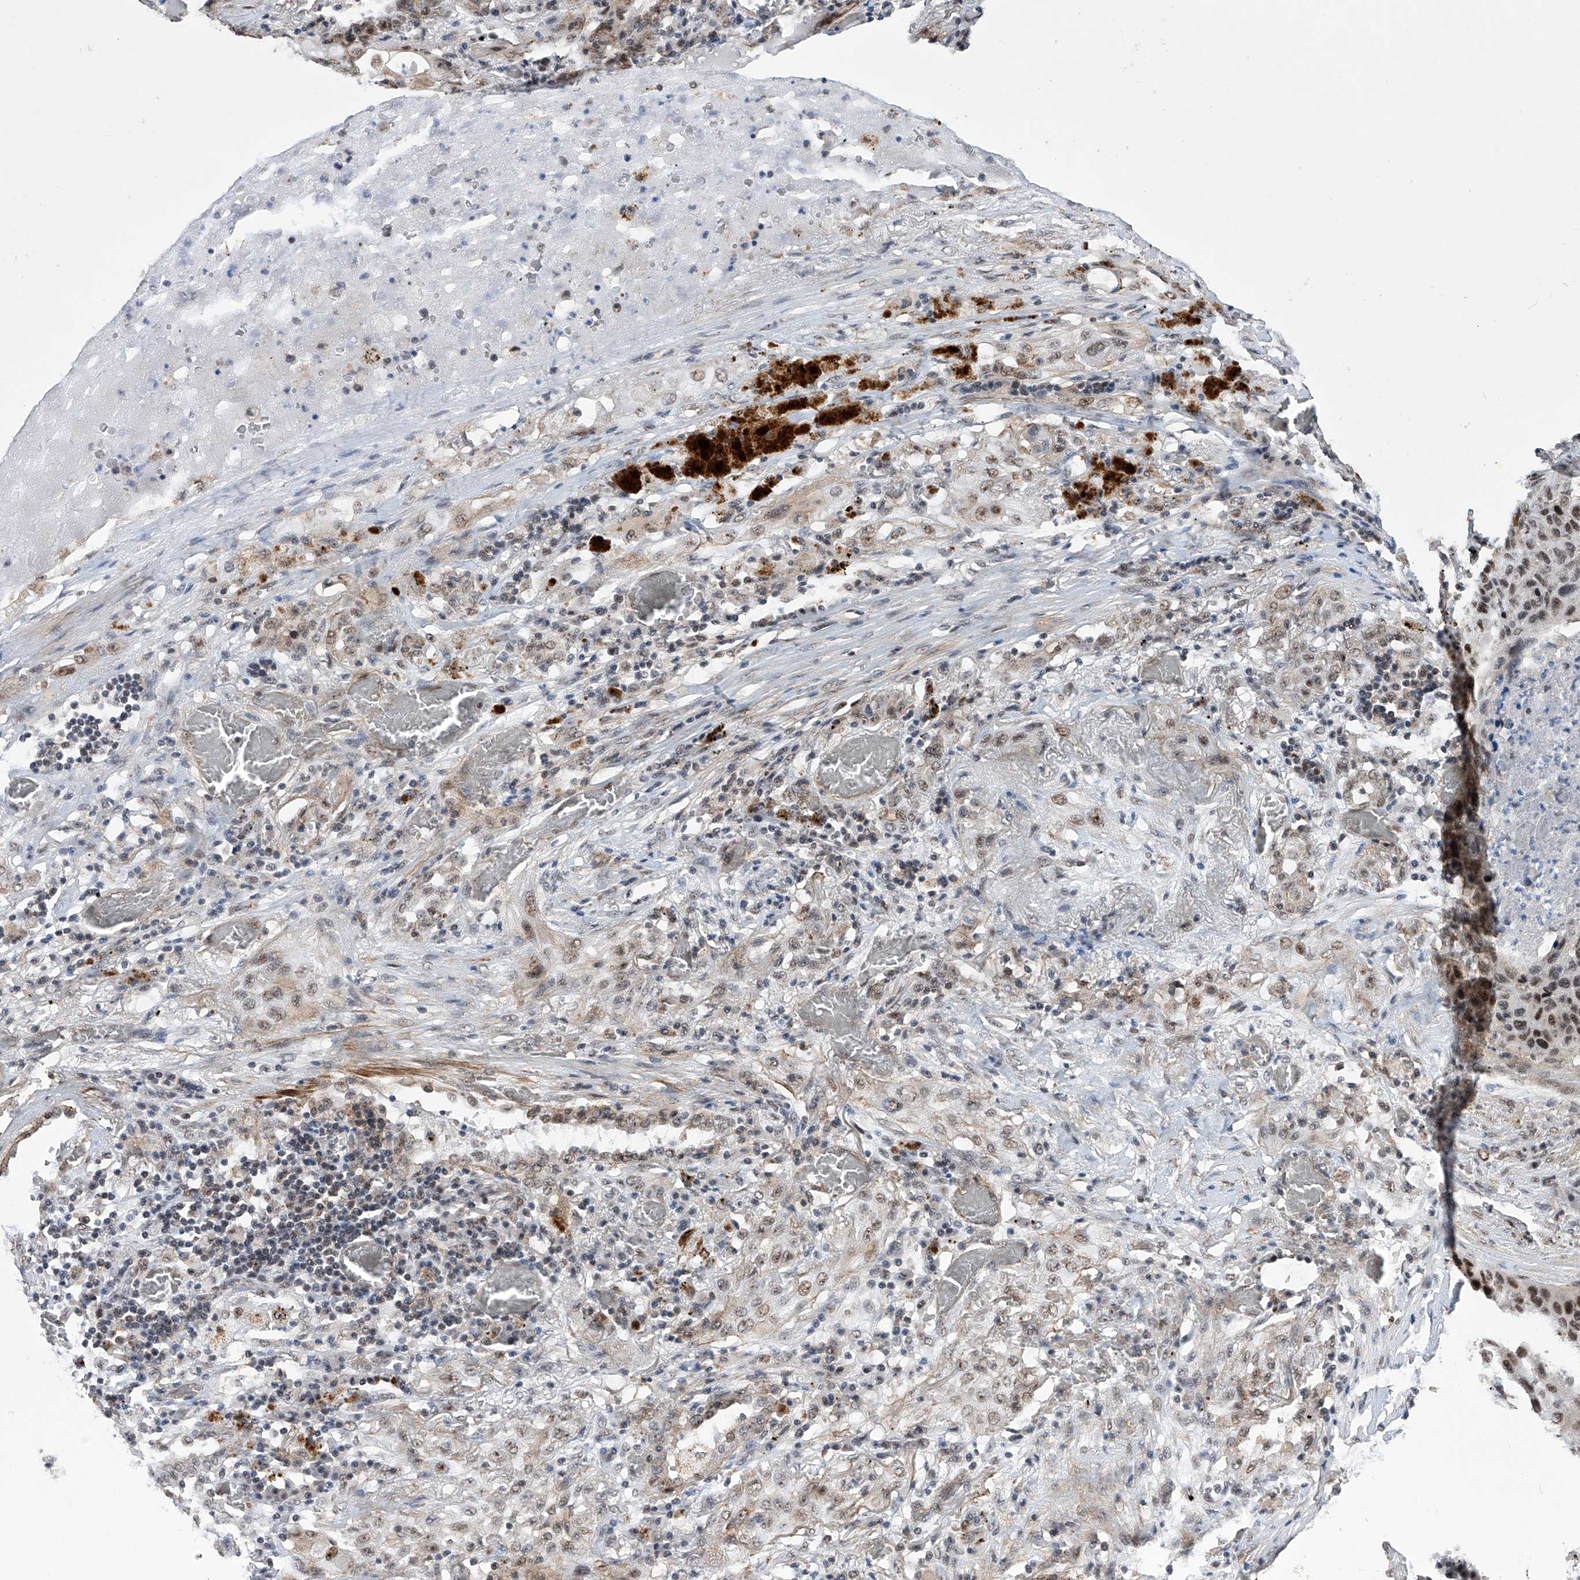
{"staining": {"intensity": "weak", "quantity": "25%-75%", "location": "nuclear"}, "tissue": "lung cancer", "cell_type": "Tumor cells", "image_type": "cancer", "snomed": [{"axis": "morphology", "description": "Squamous cell carcinoma, NOS"}, {"axis": "topography", "description": "Lung"}], "caption": "Human lung squamous cell carcinoma stained with a brown dye reveals weak nuclear positive positivity in approximately 25%-75% of tumor cells.", "gene": "NFATC4", "patient": {"sex": "female", "age": 47}}